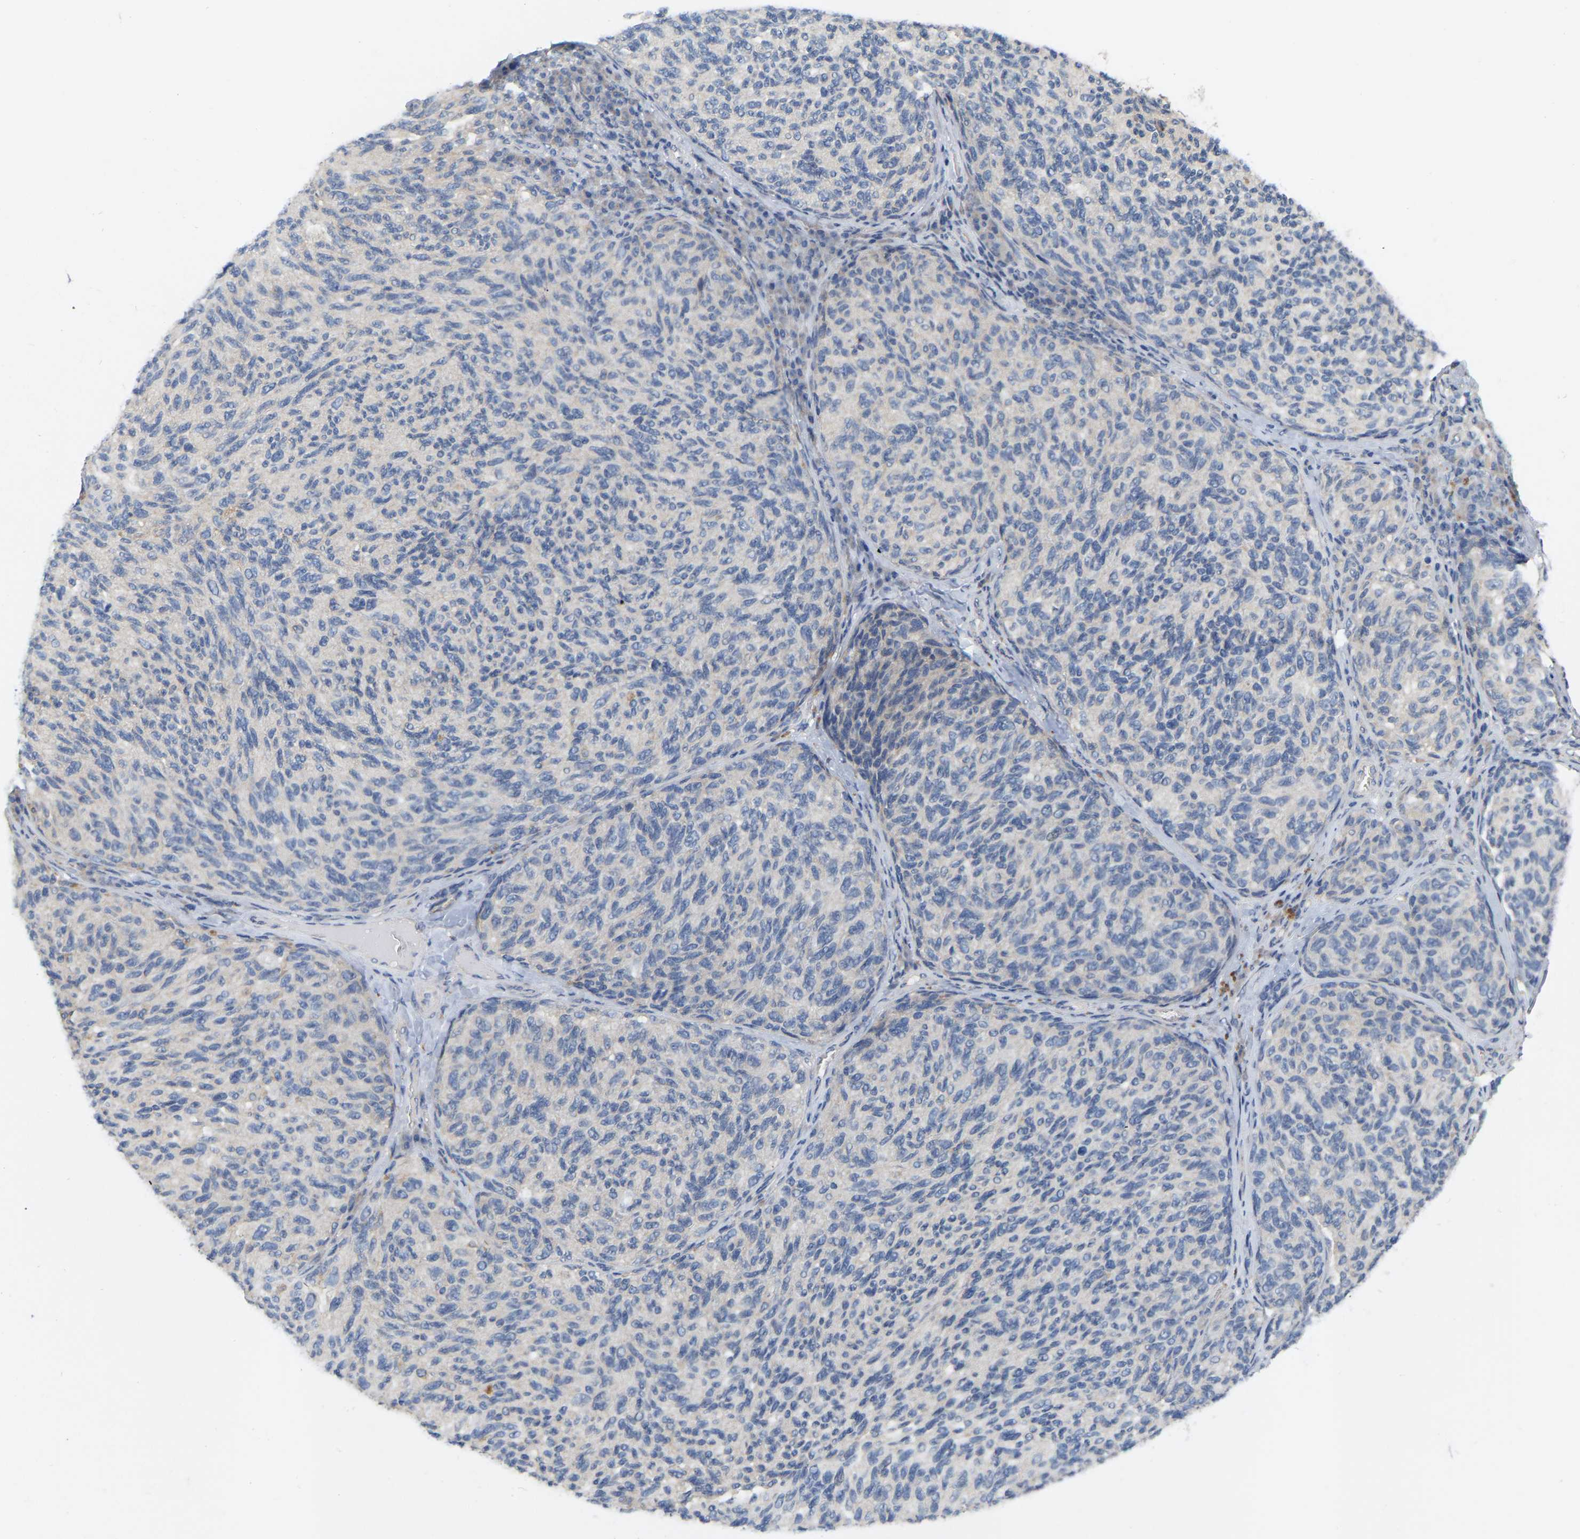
{"staining": {"intensity": "negative", "quantity": "none", "location": "none"}, "tissue": "melanoma", "cell_type": "Tumor cells", "image_type": "cancer", "snomed": [{"axis": "morphology", "description": "Malignant melanoma, NOS"}, {"axis": "topography", "description": "Skin"}], "caption": "Melanoma was stained to show a protein in brown. There is no significant staining in tumor cells.", "gene": "WIPI2", "patient": {"sex": "female", "age": 73}}